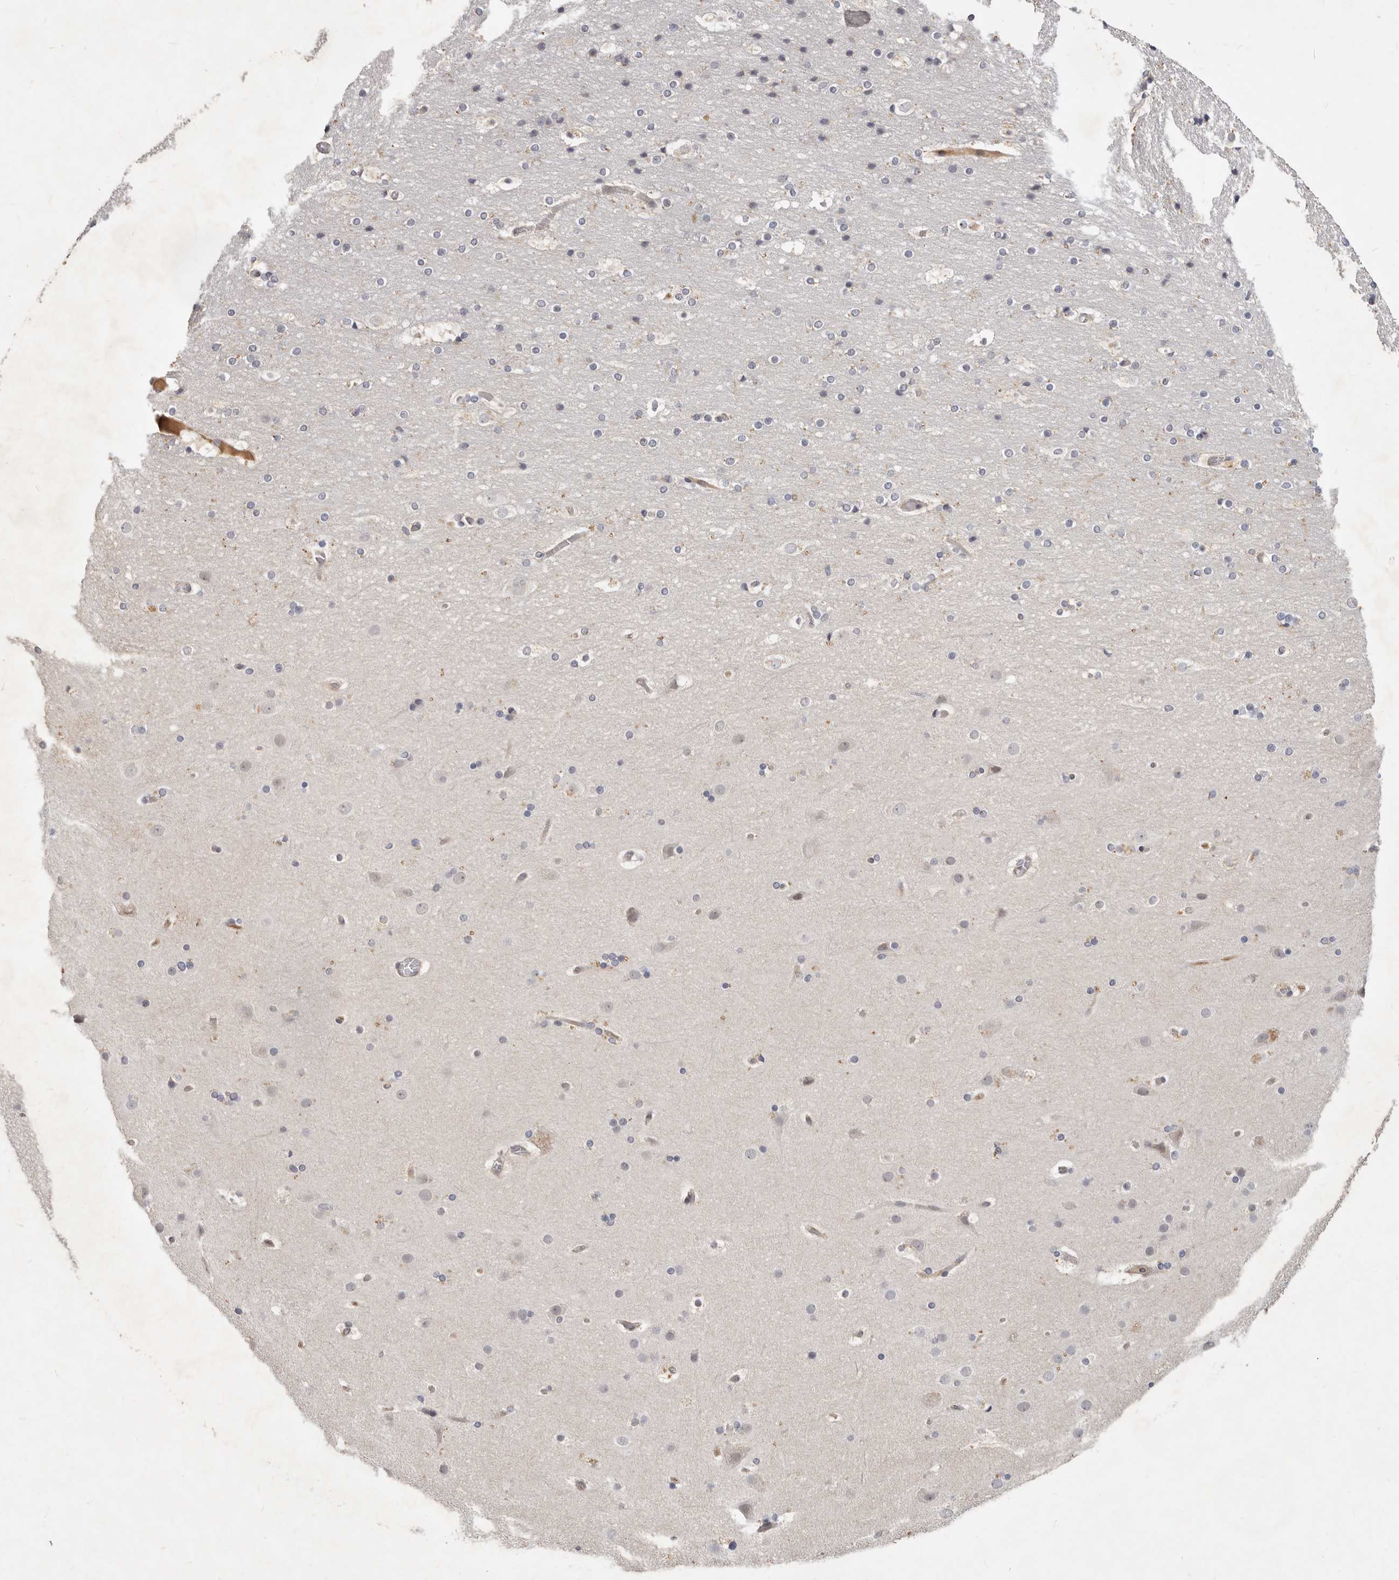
{"staining": {"intensity": "weak", "quantity": "25%-75%", "location": "cytoplasmic/membranous"}, "tissue": "cerebral cortex", "cell_type": "Endothelial cells", "image_type": "normal", "snomed": [{"axis": "morphology", "description": "Normal tissue, NOS"}, {"axis": "topography", "description": "Cerebral cortex"}], "caption": "Immunohistochemical staining of normal human cerebral cortex exhibits 25%-75% levels of weak cytoplasmic/membranous protein positivity in approximately 25%-75% of endothelial cells. (DAB (3,3'-diaminobenzidine) IHC with brightfield microscopy, high magnification).", "gene": "USP49", "patient": {"sex": "male", "age": 57}}